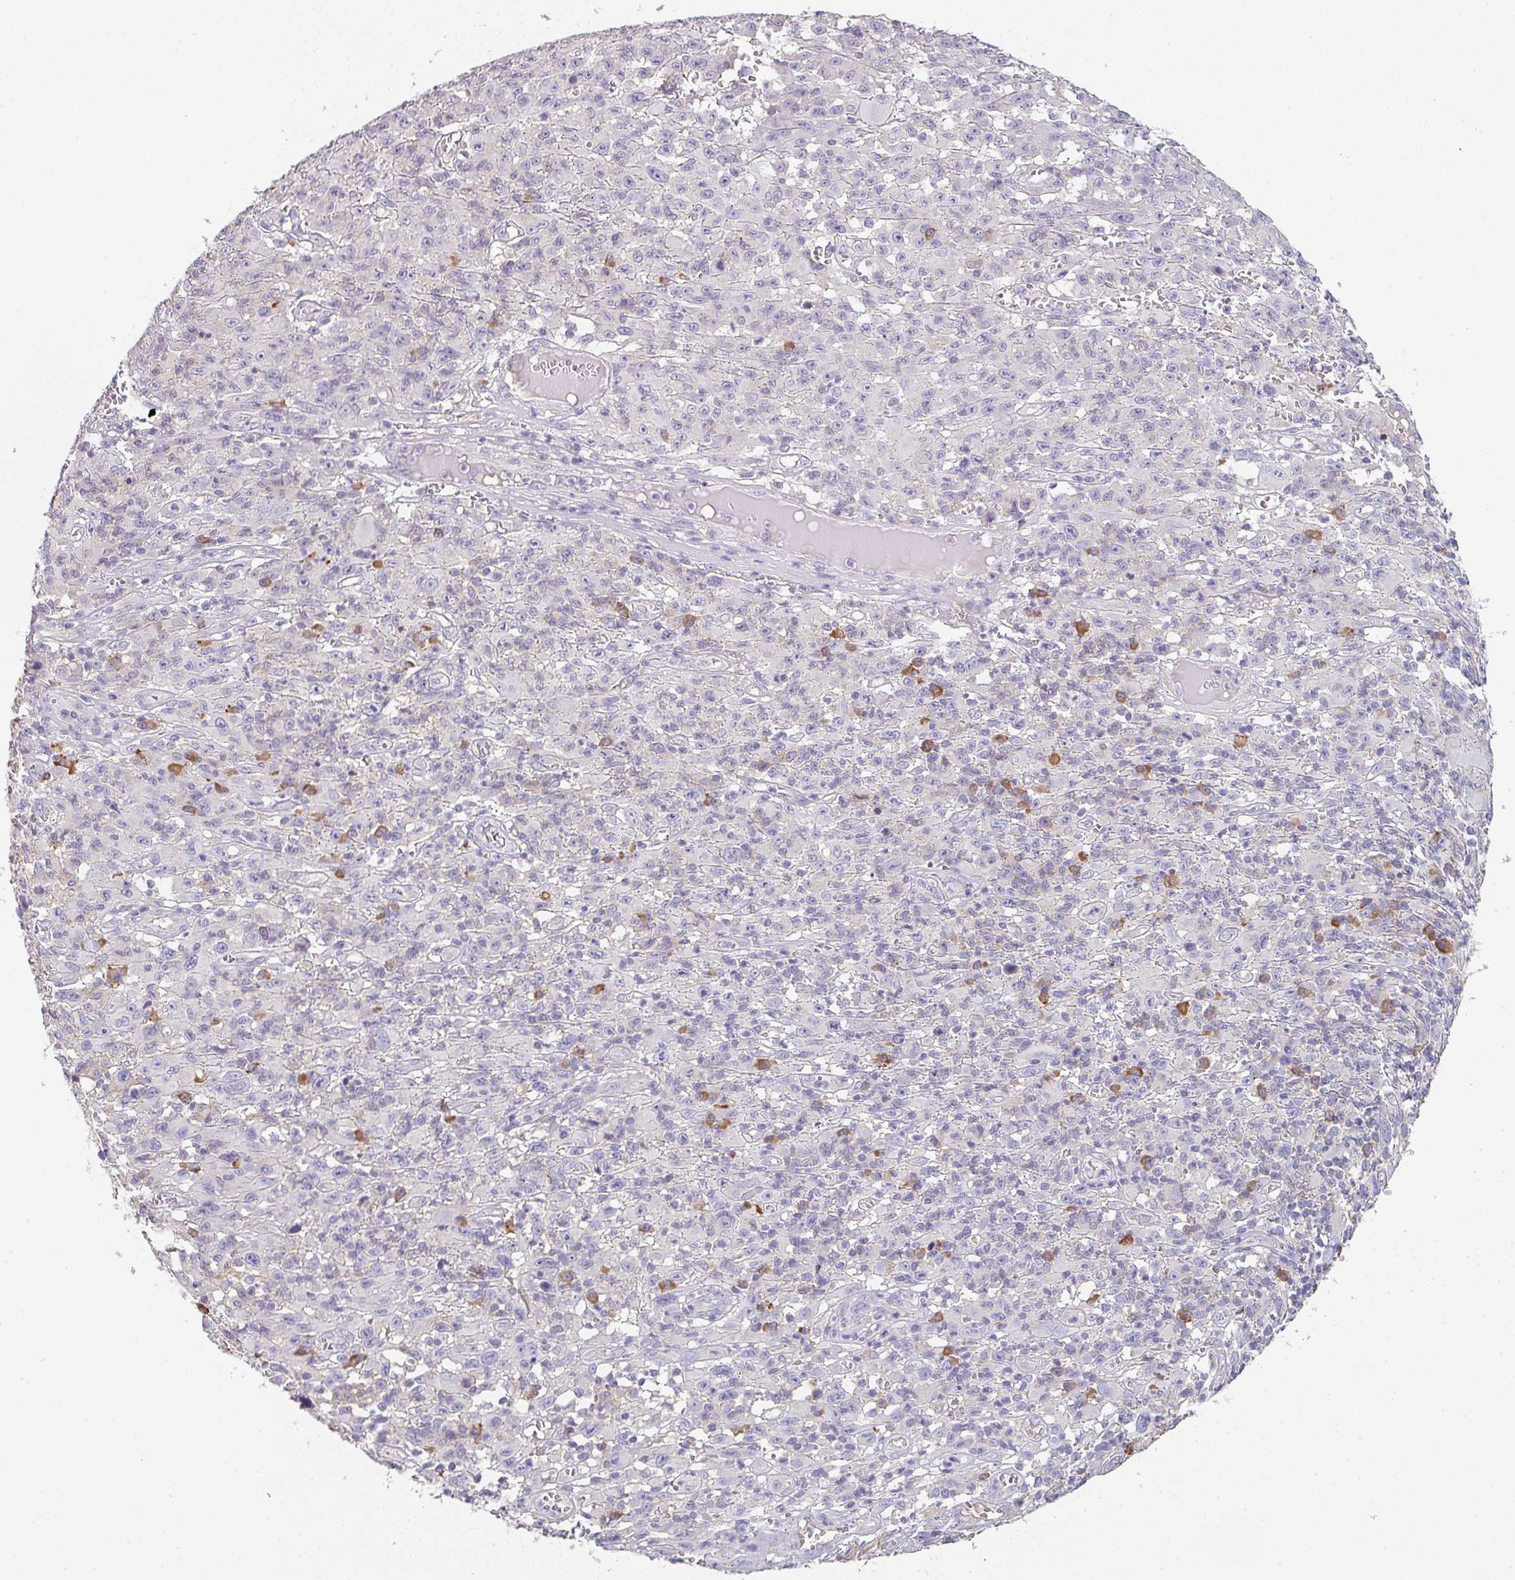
{"staining": {"intensity": "negative", "quantity": "none", "location": "none"}, "tissue": "melanoma", "cell_type": "Tumor cells", "image_type": "cancer", "snomed": [{"axis": "morphology", "description": "Malignant melanoma, NOS"}, {"axis": "topography", "description": "Skin"}], "caption": "The micrograph exhibits no staining of tumor cells in malignant melanoma.", "gene": "ZNF215", "patient": {"sex": "male", "age": 46}}